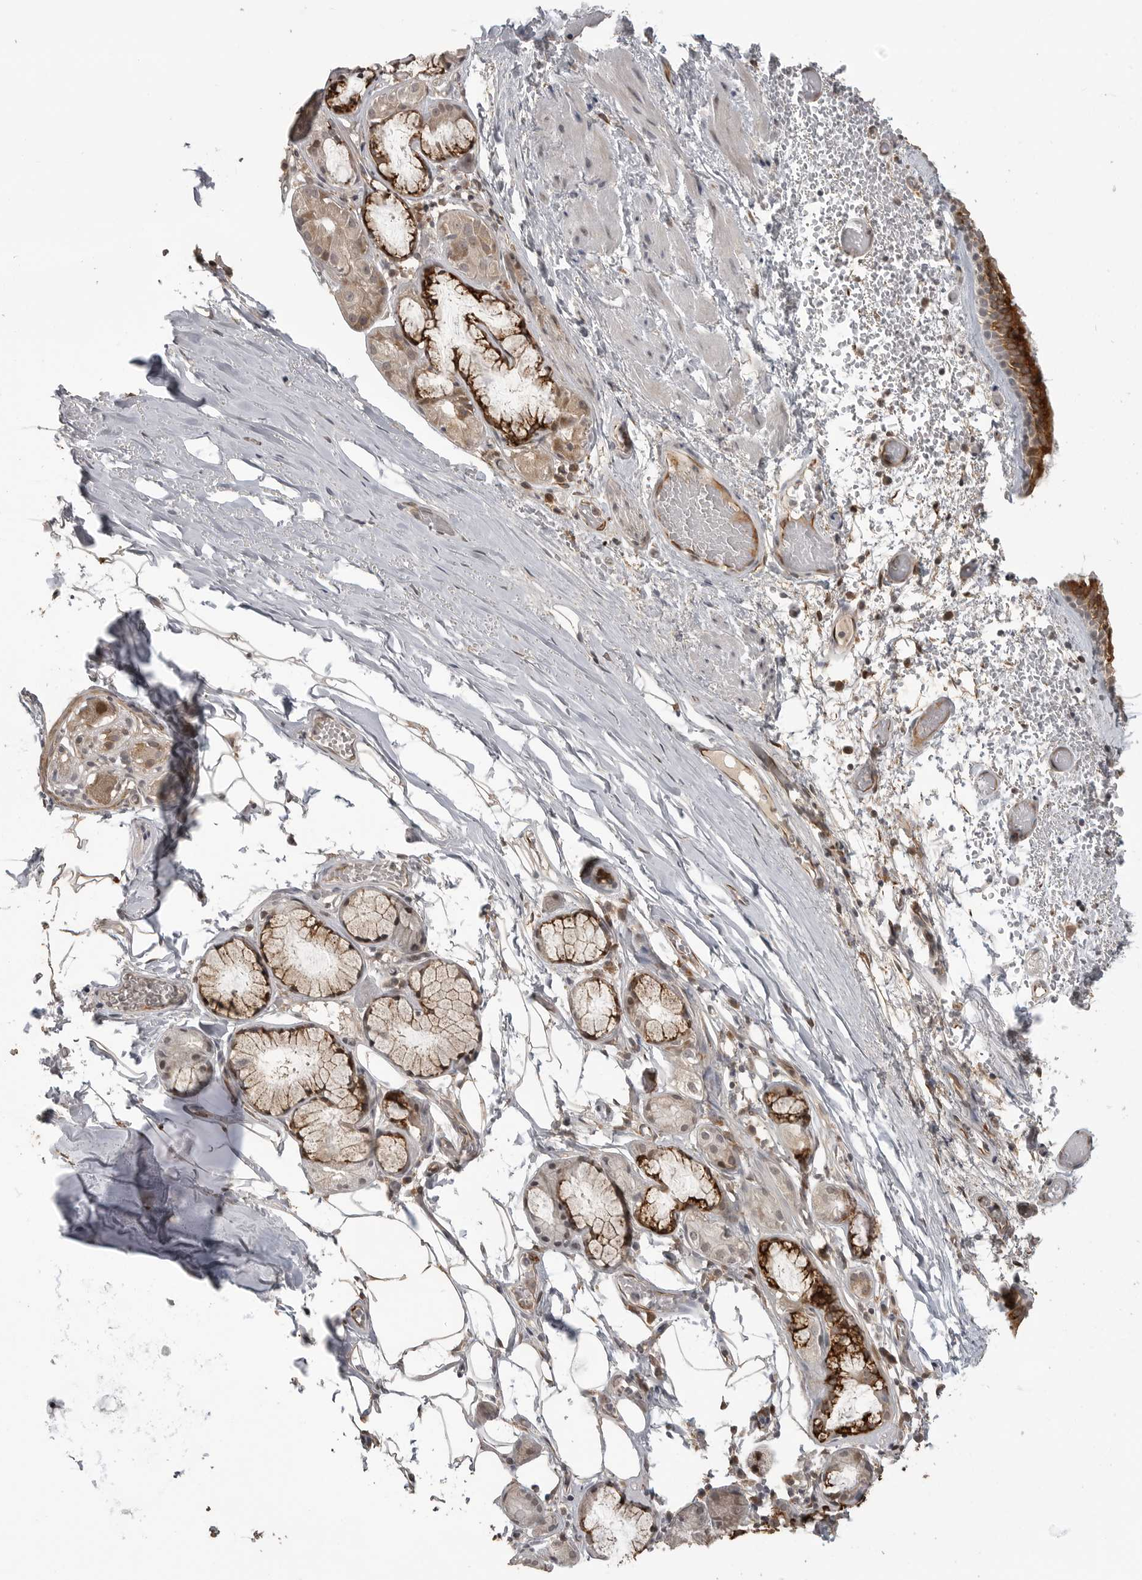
{"staining": {"intensity": "strong", "quantity": "25%-75%", "location": "cytoplasmic/membranous"}, "tissue": "bronchus", "cell_type": "Respiratory epithelial cells", "image_type": "normal", "snomed": [{"axis": "morphology", "description": "Normal tissue, NOS"}, {"axis": "topography", "description": "Bronchus"}, {"axis": "topography", "description": "Lung"}], "caption": "This histopathology image reveals immunohistochemistry (IHC) staining of benign bronchus, with high strong cytoplasmic/membranous positivity in about 25%-75% of respiratory epithelial cells.", "gene": "SMG8", "patient": {"sex": "male", "age": 56}}